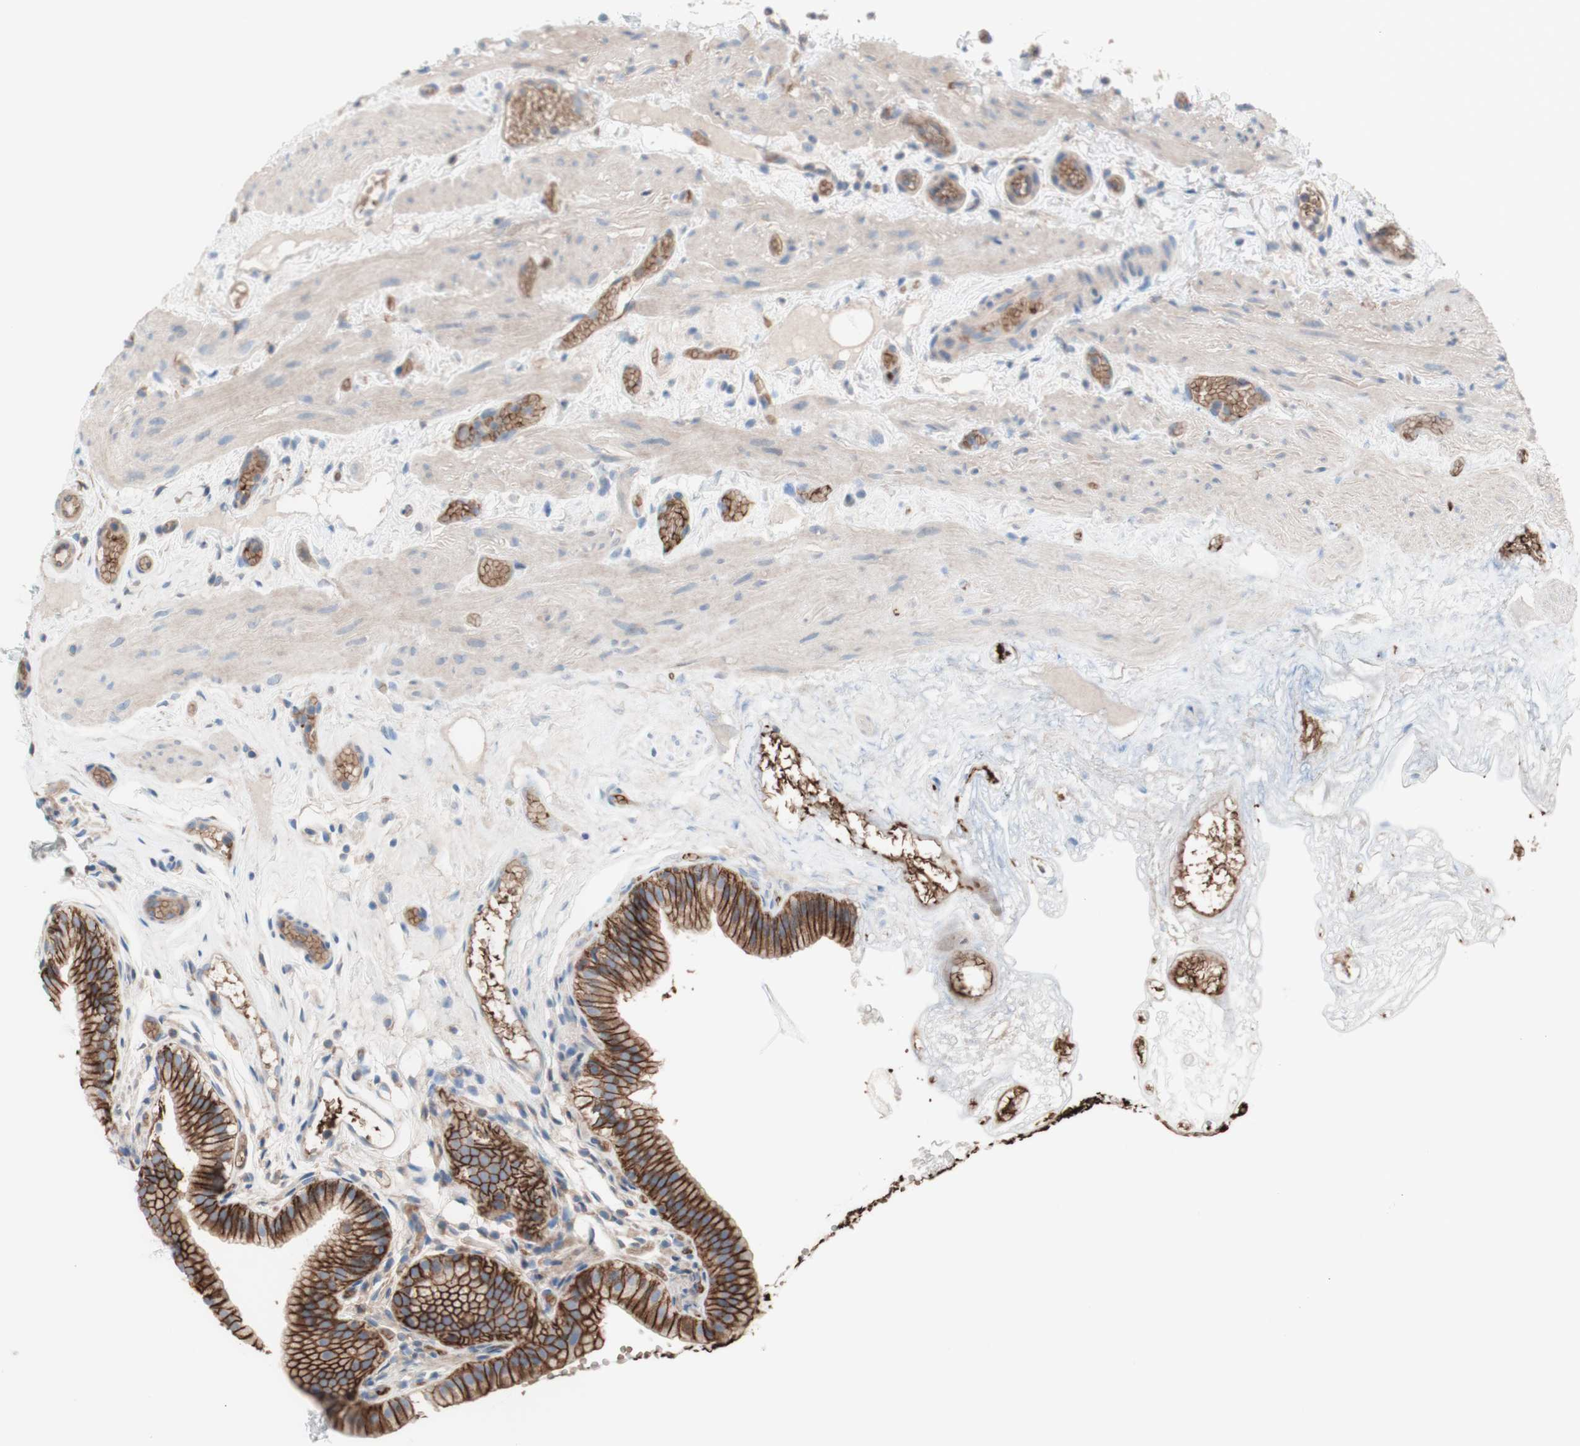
{"staining": {"intensity": "strong", "quantity": ">75%", "location": "cytoplasmic/membranous"}, "tissue": "gallbladder", "cell_type": "Glandular cells", "image_type": "normal", "snomed": [{"axis": "morphology", "description": "Normal tissue, NOS"}, {"axis": "topography", "description": "Gallbladder"}], "caption": "Protein analysis of benign gallbladder shows strong cytoplasmic/membranous positivity in about >75% of glandular cells. The protein is stained brown, and the nuclei are stained in blue (DAB (3,3'-diaminobenzidine) IHC with brightfield microscopy, high magnification).", "gene": "CD46", "patient": {"sex": "female", "age": 26}}